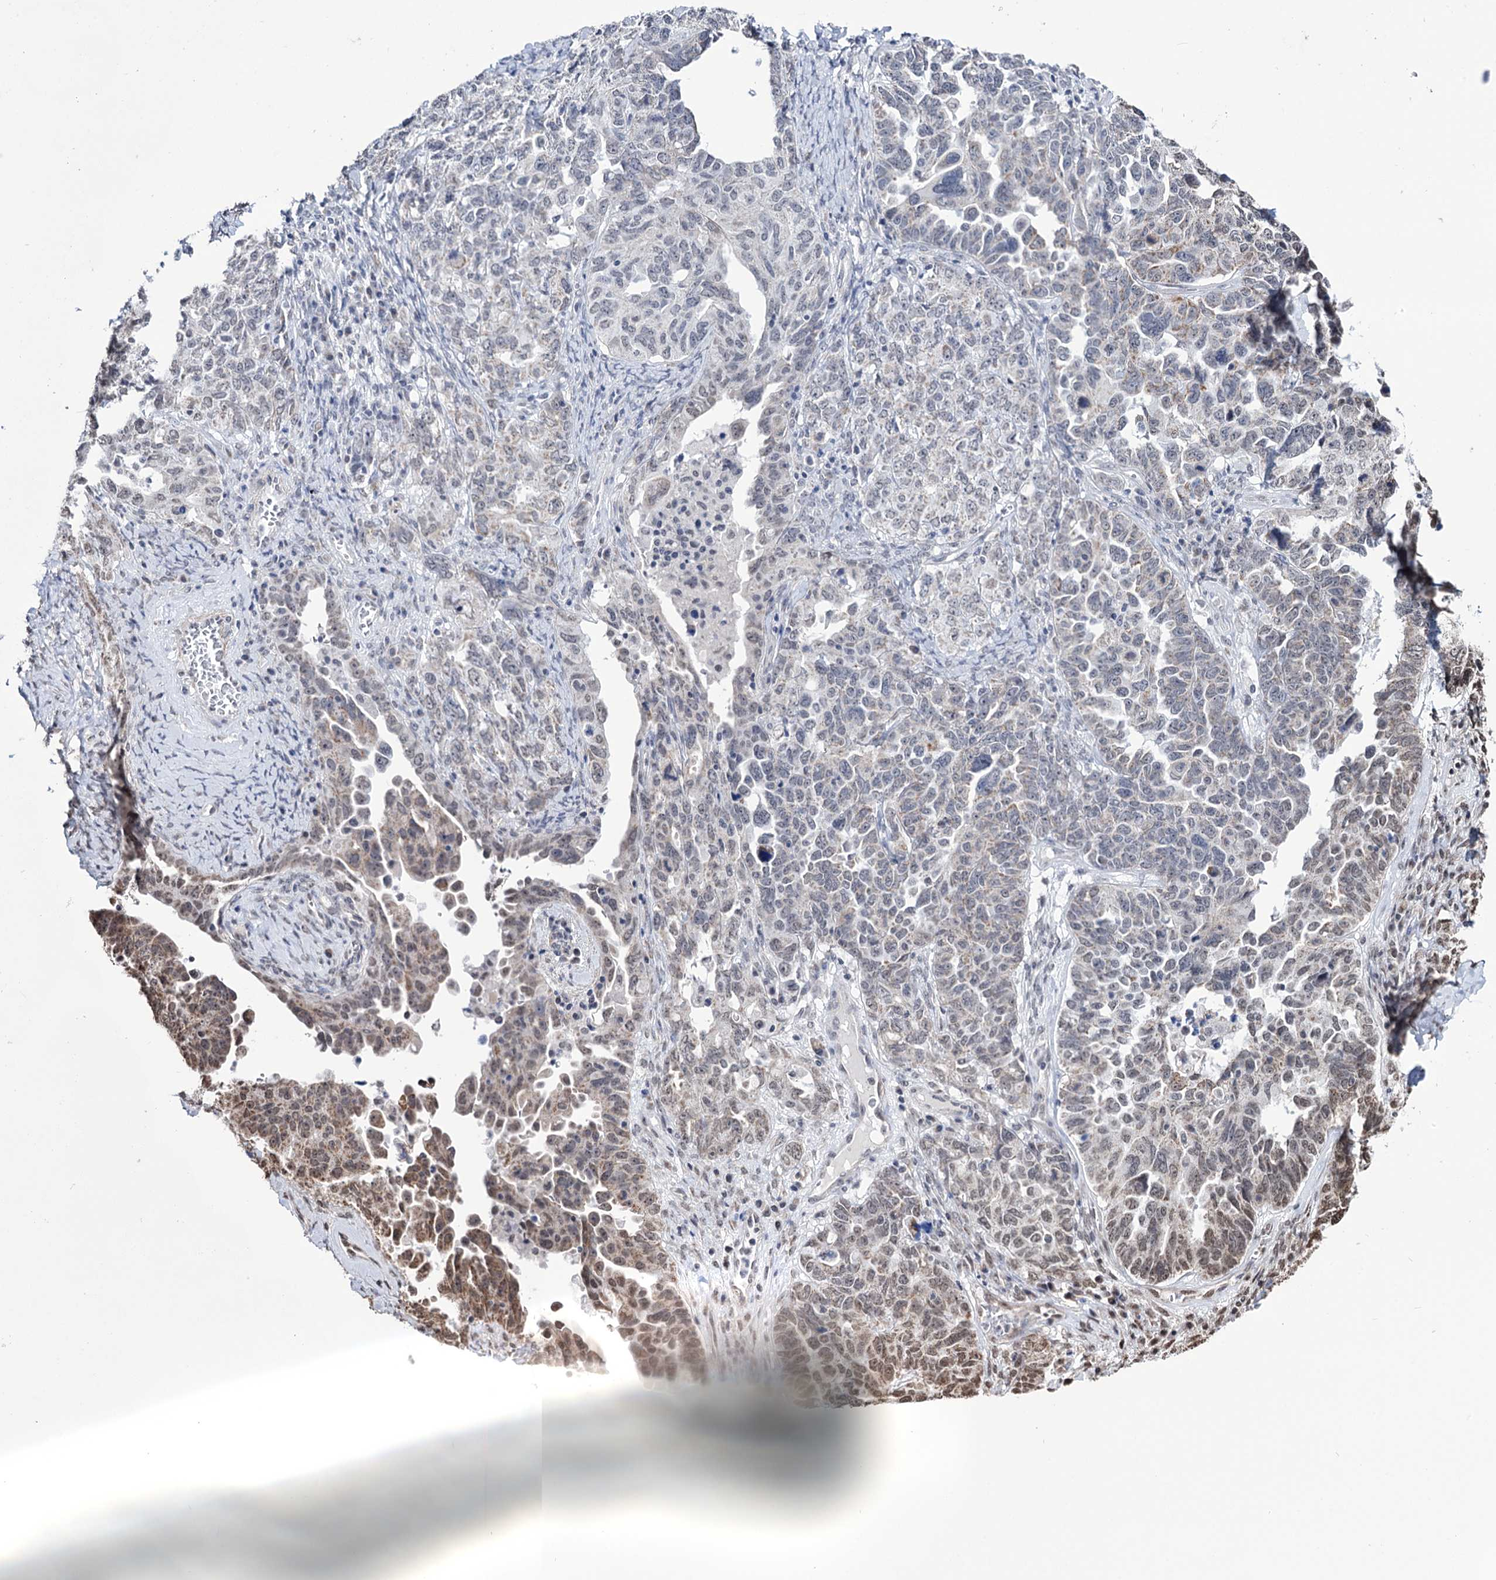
{"staining": {"intensity": "moderate", "quantity": "<25%", "location": "cytoplasmic/membranous"}, "tissue": "ovarian cancer", "cell_type": "Tumor cells", "image_type": "cancer", "snomed": [{"axis": "morphology", "description": "Carcinoma, endometroid"}, {"axis": "topography", "description": "Ovary"}], "caption": "Moderate cytoplasmic/membranous staining for a protein is identified in about <25% of tumor cells of endometroid carcinoma (ovarian) using immunohistochemistry.", "gene": "ABHD10", "patient": {"sex": "female", "age": 62}}